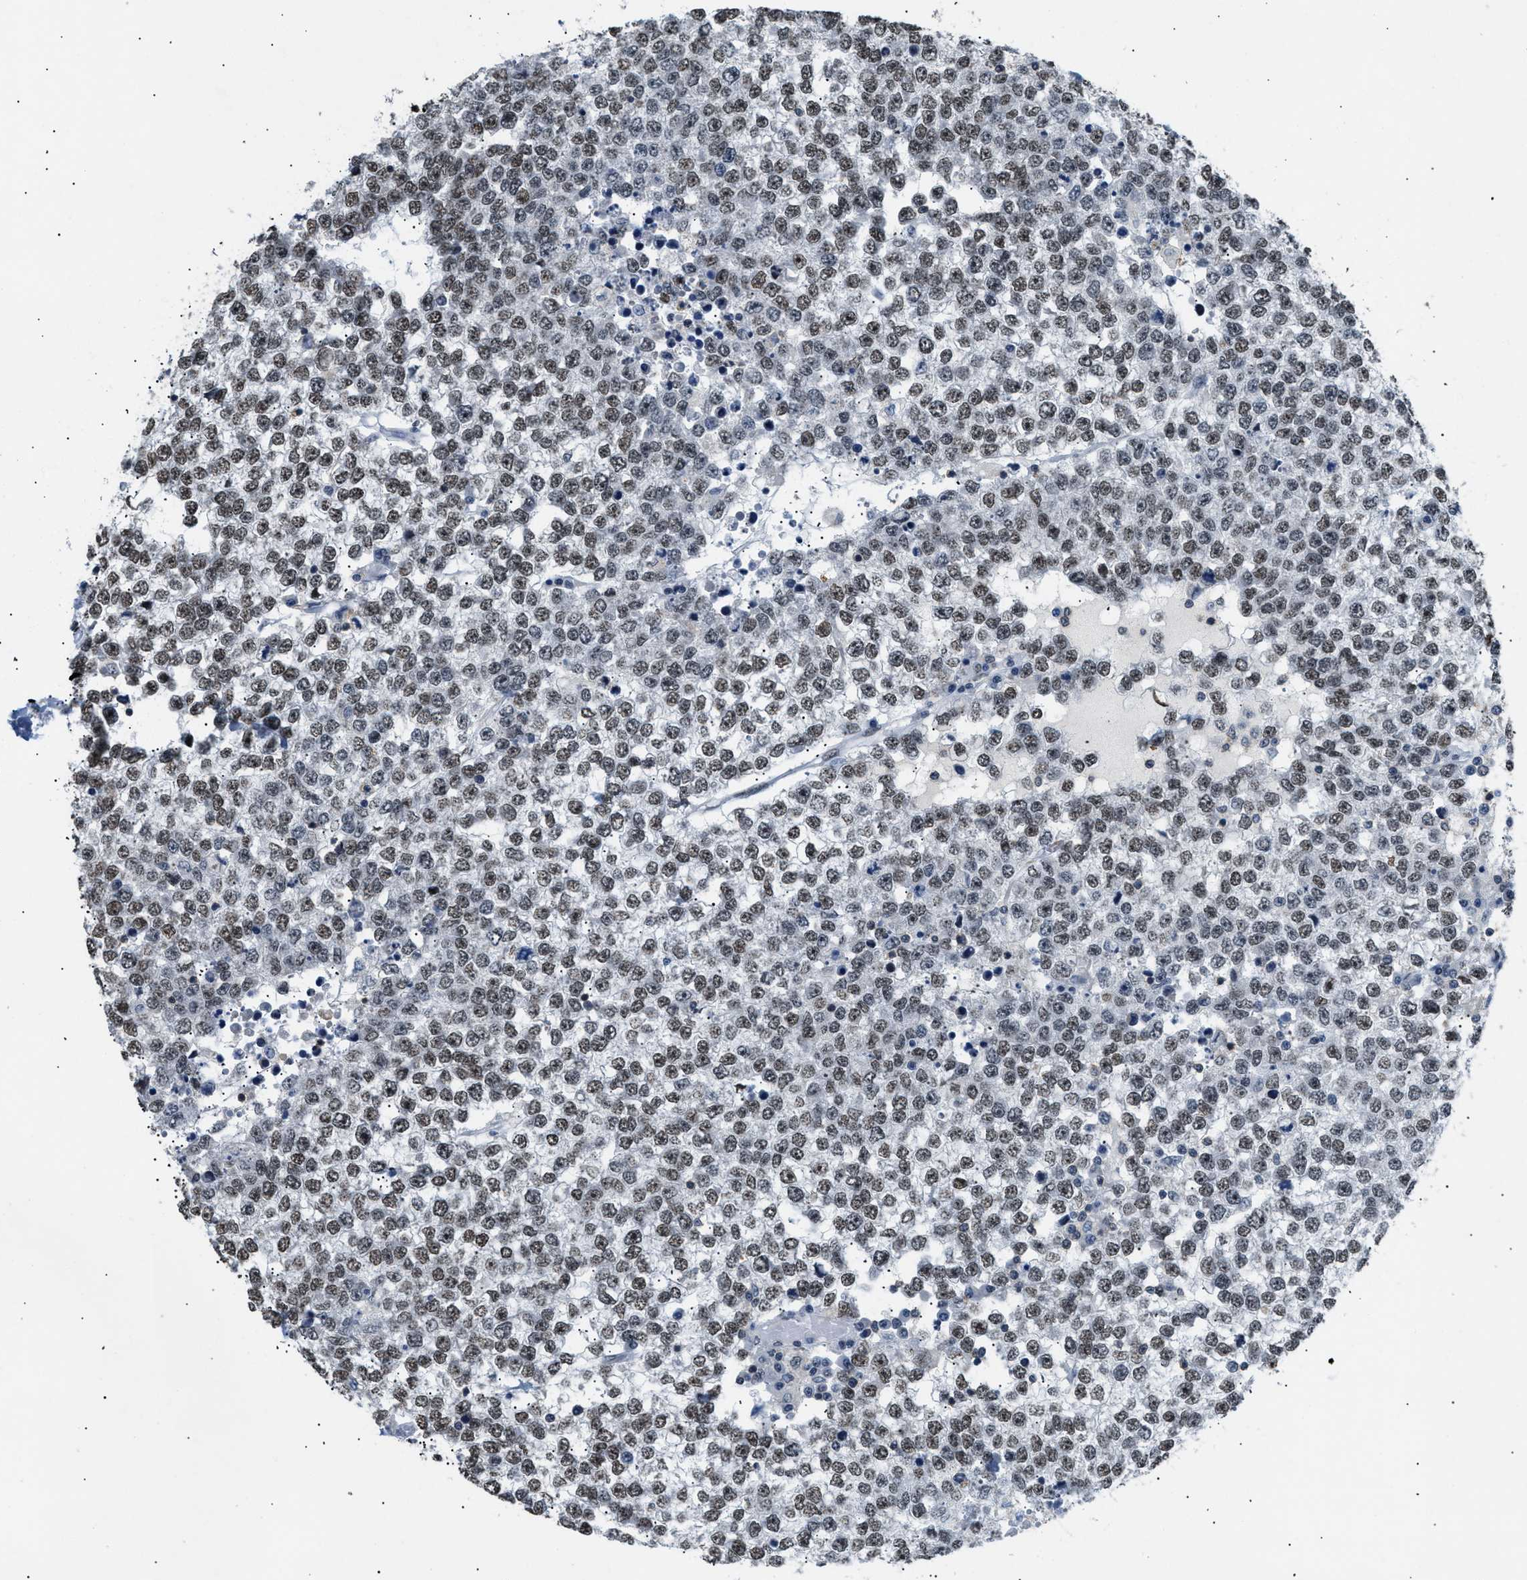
{"staining": {"intensity": "moderate", "quantity": ">75%", "location": "nuclear"}, "tissue": "testis cancer", "cell_type": "Tumor cells", "image_type": "cancer", "snomed": [{"axis": "morphology", "description": "Seminoma, NOS"}, {"axis": "topography", "description": "Testis"}], "caption": "Tumor cells display medium levels of moderate nuclear positivity in approximately >75% of cells in testis cancer (seminoma).", "gene": "KCNC3", "patient": {"sex": "male", "age": 65}}